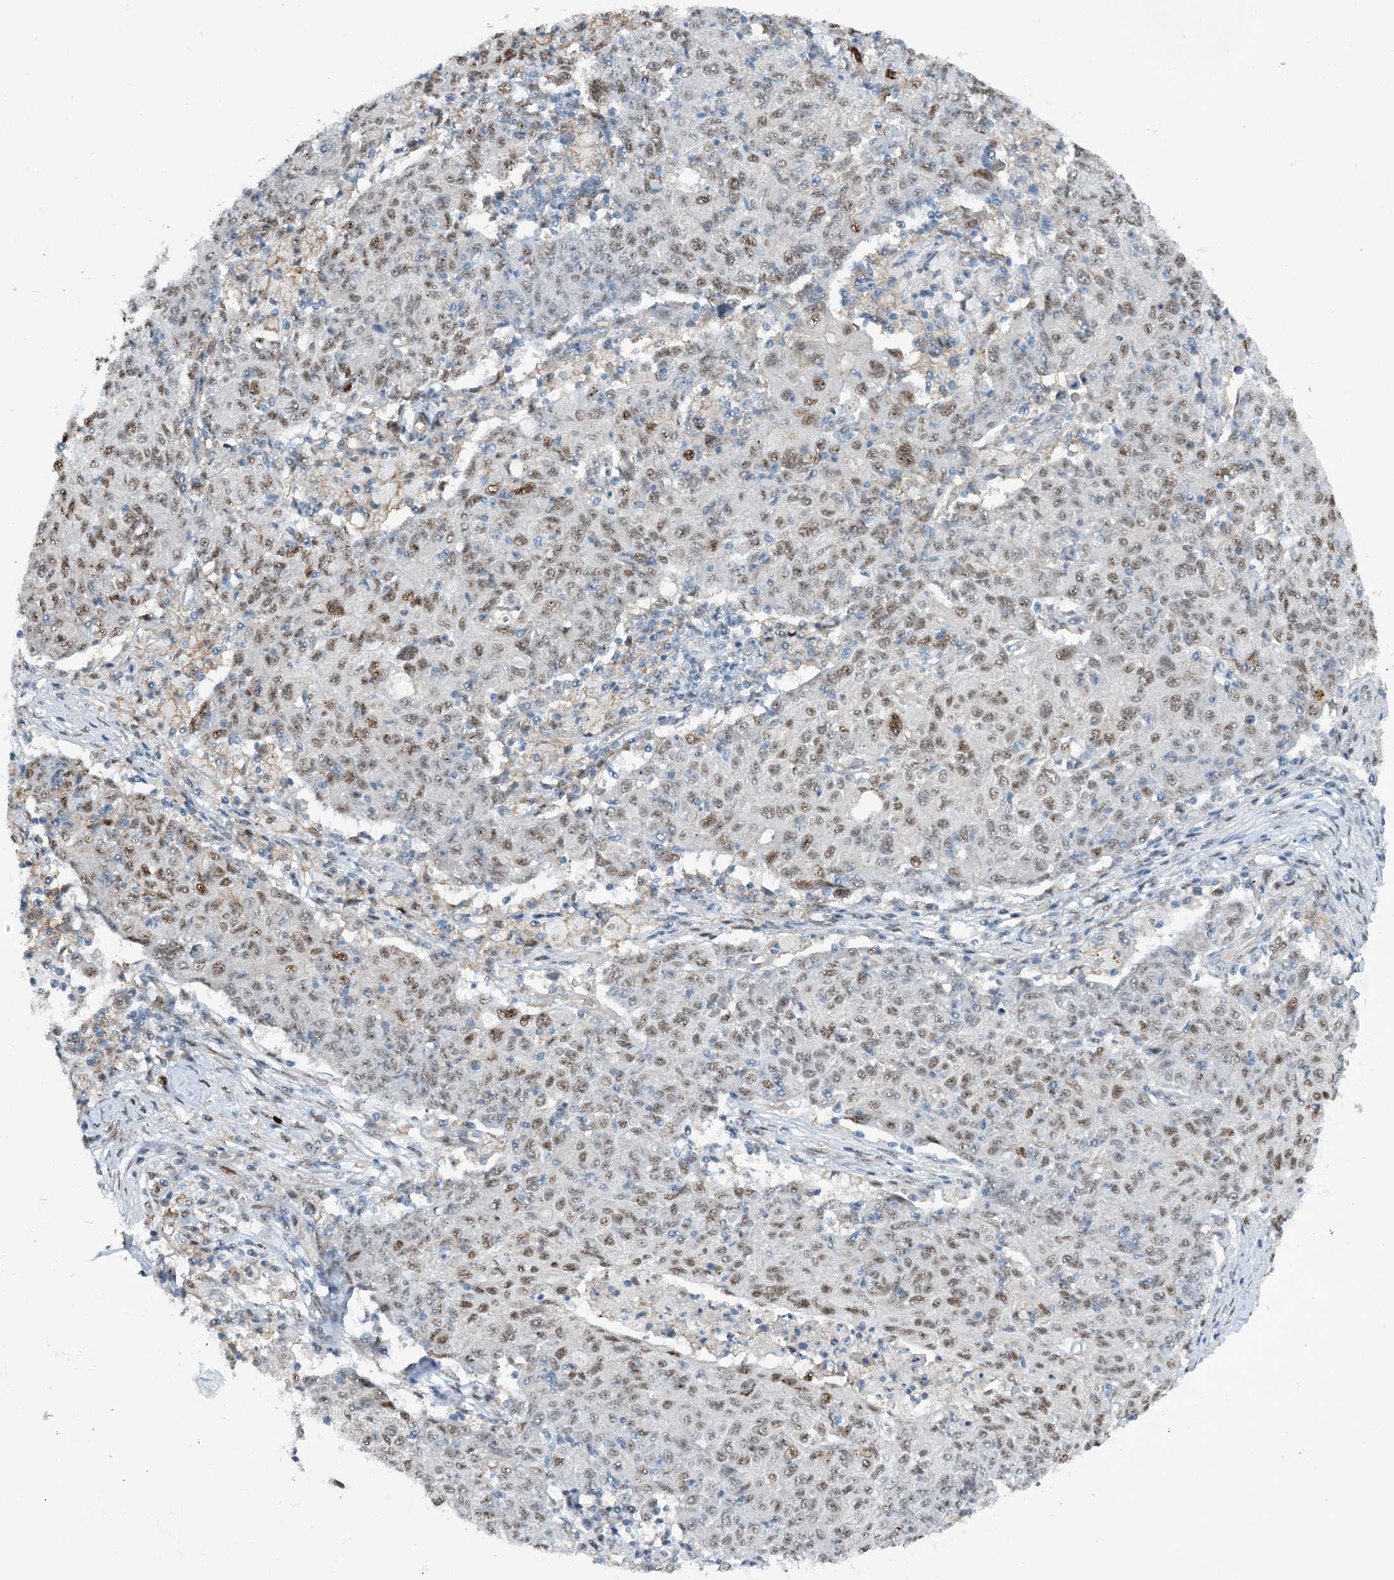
{"staining": {"intensity": "moderate", "quantity": ">75%", "location": "nuclear"}, "tissue": "ovarian cancer", "cell_type": "Tumor cells", "image_type": "cancer", "snomed": [{"axis": "morphology", "description": "Carcinoma, endometroid"}, {"axis": "topography", "description": "Ovary"}], "caption": "Tumor cells exhibit medium levels of moderate nuclear staining in approximately >75% of cells in endometroid carcinoma (ovarian). (brown staining indicates protein expression, while blue staining denotes nuclei).", "gene": "HEMK1", "patient": {"sex": "female", "age": 42}}